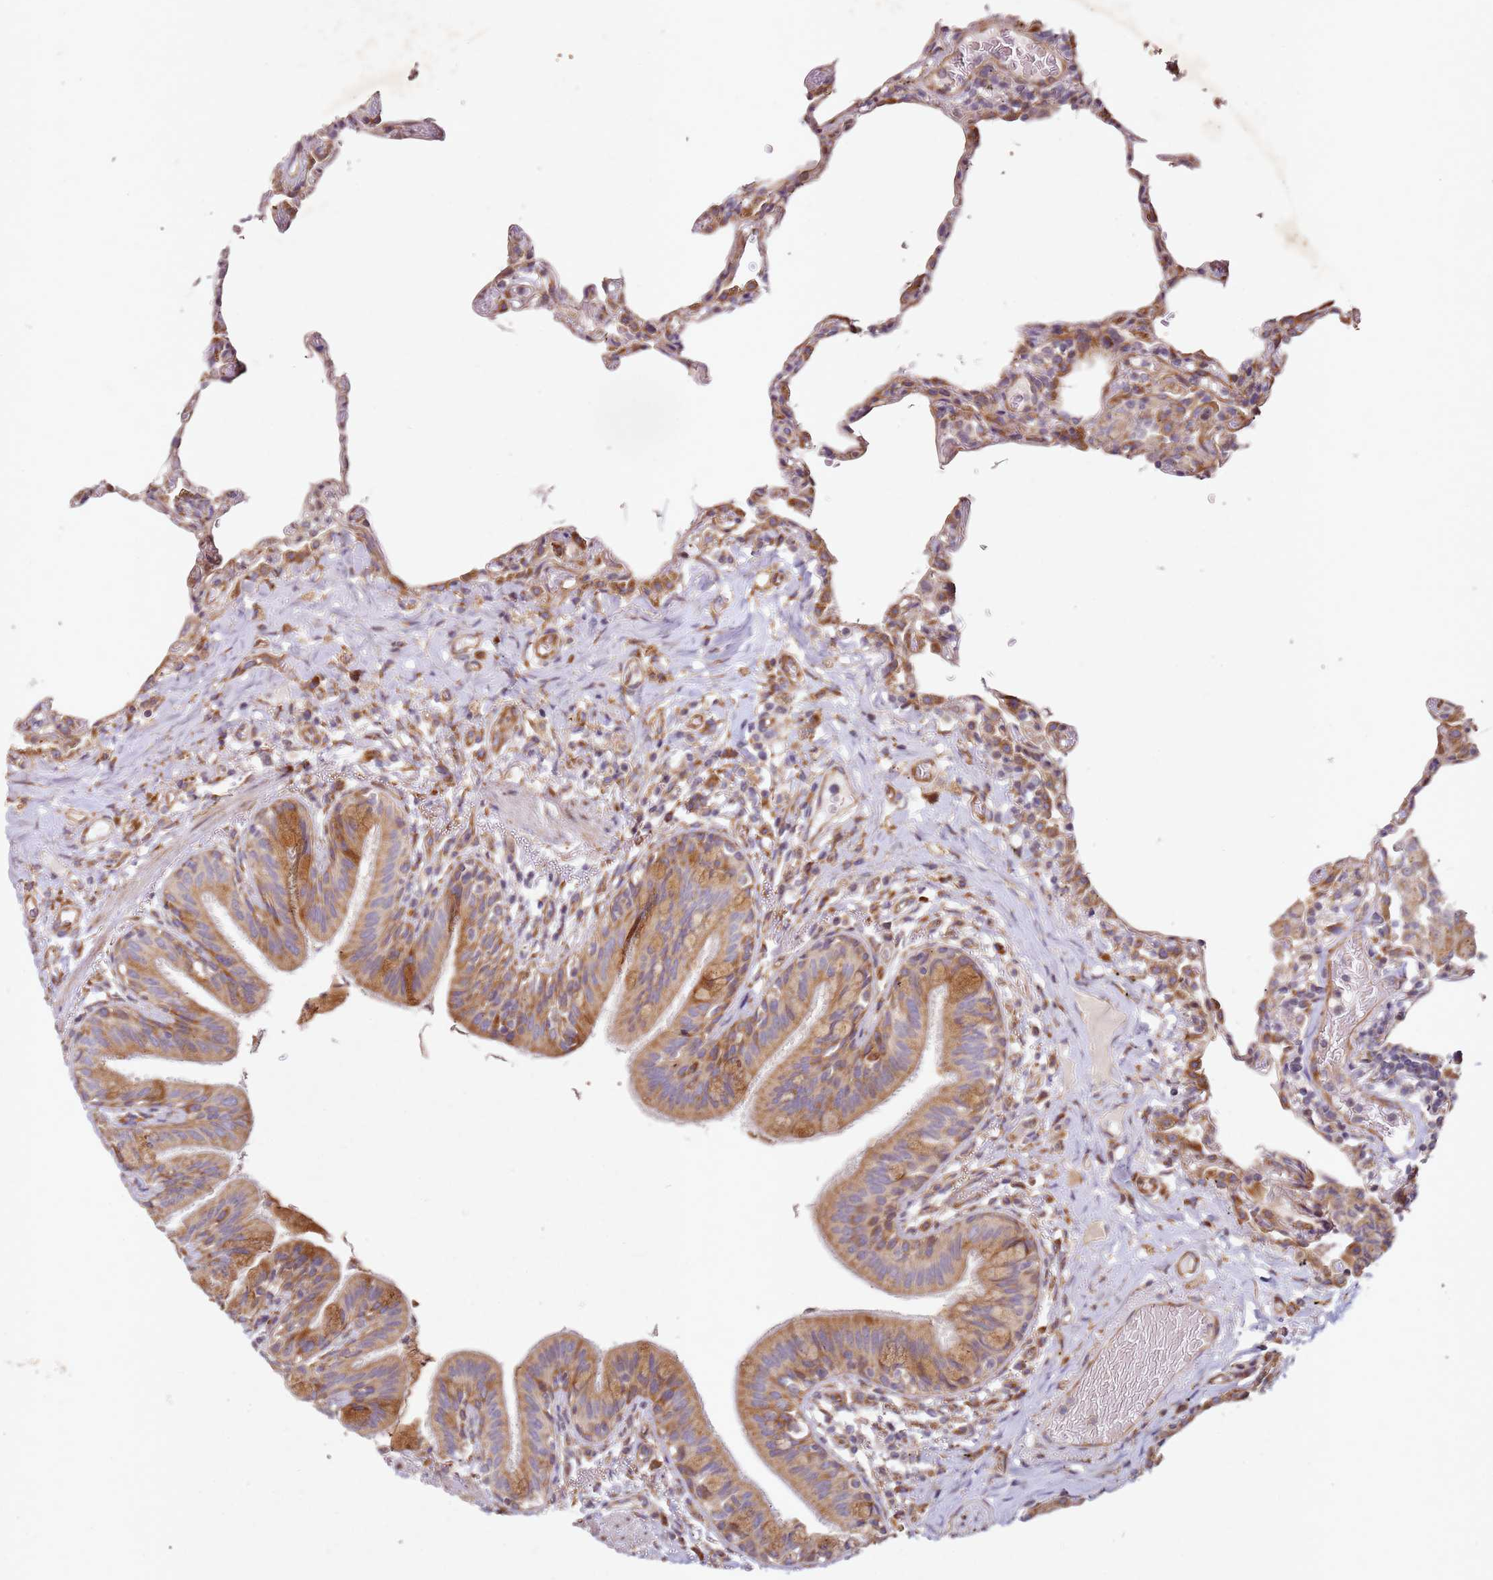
{"staining": {"intensity": "moderate", "quantity": "25%-75%", "location": "cytoplasmic/membranous"}, "tissue": "lung", "cell_type": "Alveolar cells", "image_type": "normal", "snomed": [{"axis": "morphology", "description": "Normal tissue, NOS"}, {"axis": "topography", "description": "Lung"}], "caption": "IHC (DAB (3,3'-diaminobenzidine)) staining of unremarkable human lung reveals moderate cytoplasmic/membranous protein expression in about 25%-75% of alveolar cells. (brown staining indicates protein expression, while blue staining denotes nuclei).", "gene": "ARFRP1", "patient": {"sex": "female", "age": 57}}